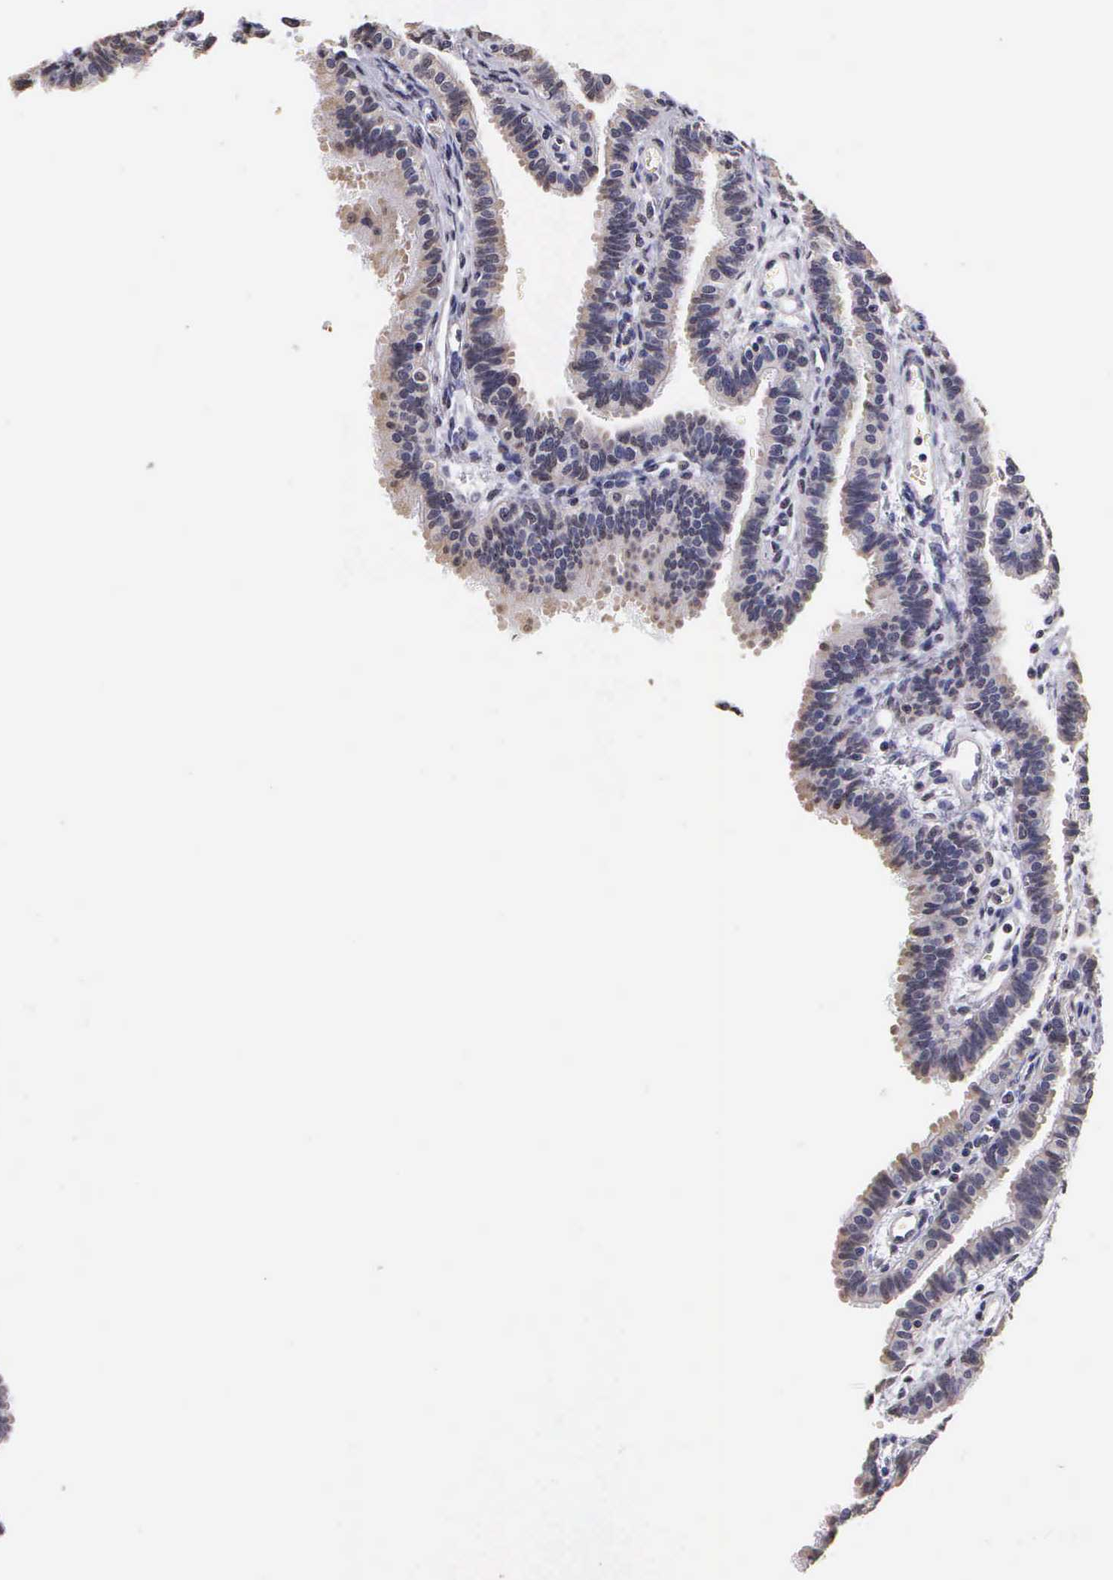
{"staining": {"intensity": "negative", "quantity": "none", "location": "none"}, "tissue": "fallopian tube", "cell_type": "Glandular cells", "image_type": "normal", "snomed": [{"axis": "morphology", "description": "Normal tissue, NOS"}, {"axis": "topography", "description": "Fallopian tube"}], "caption": "The immunohistochemistry histopathology image has no significant expression in glandular cells of fallopian tube. (DAB (3,3'-diaminobenzidine) immunohistochemistry (IHC) visualized using brightfield microscopy, high magnification).", "gene": "MKI67", "patient": {"sex": "female", "age": 32}}